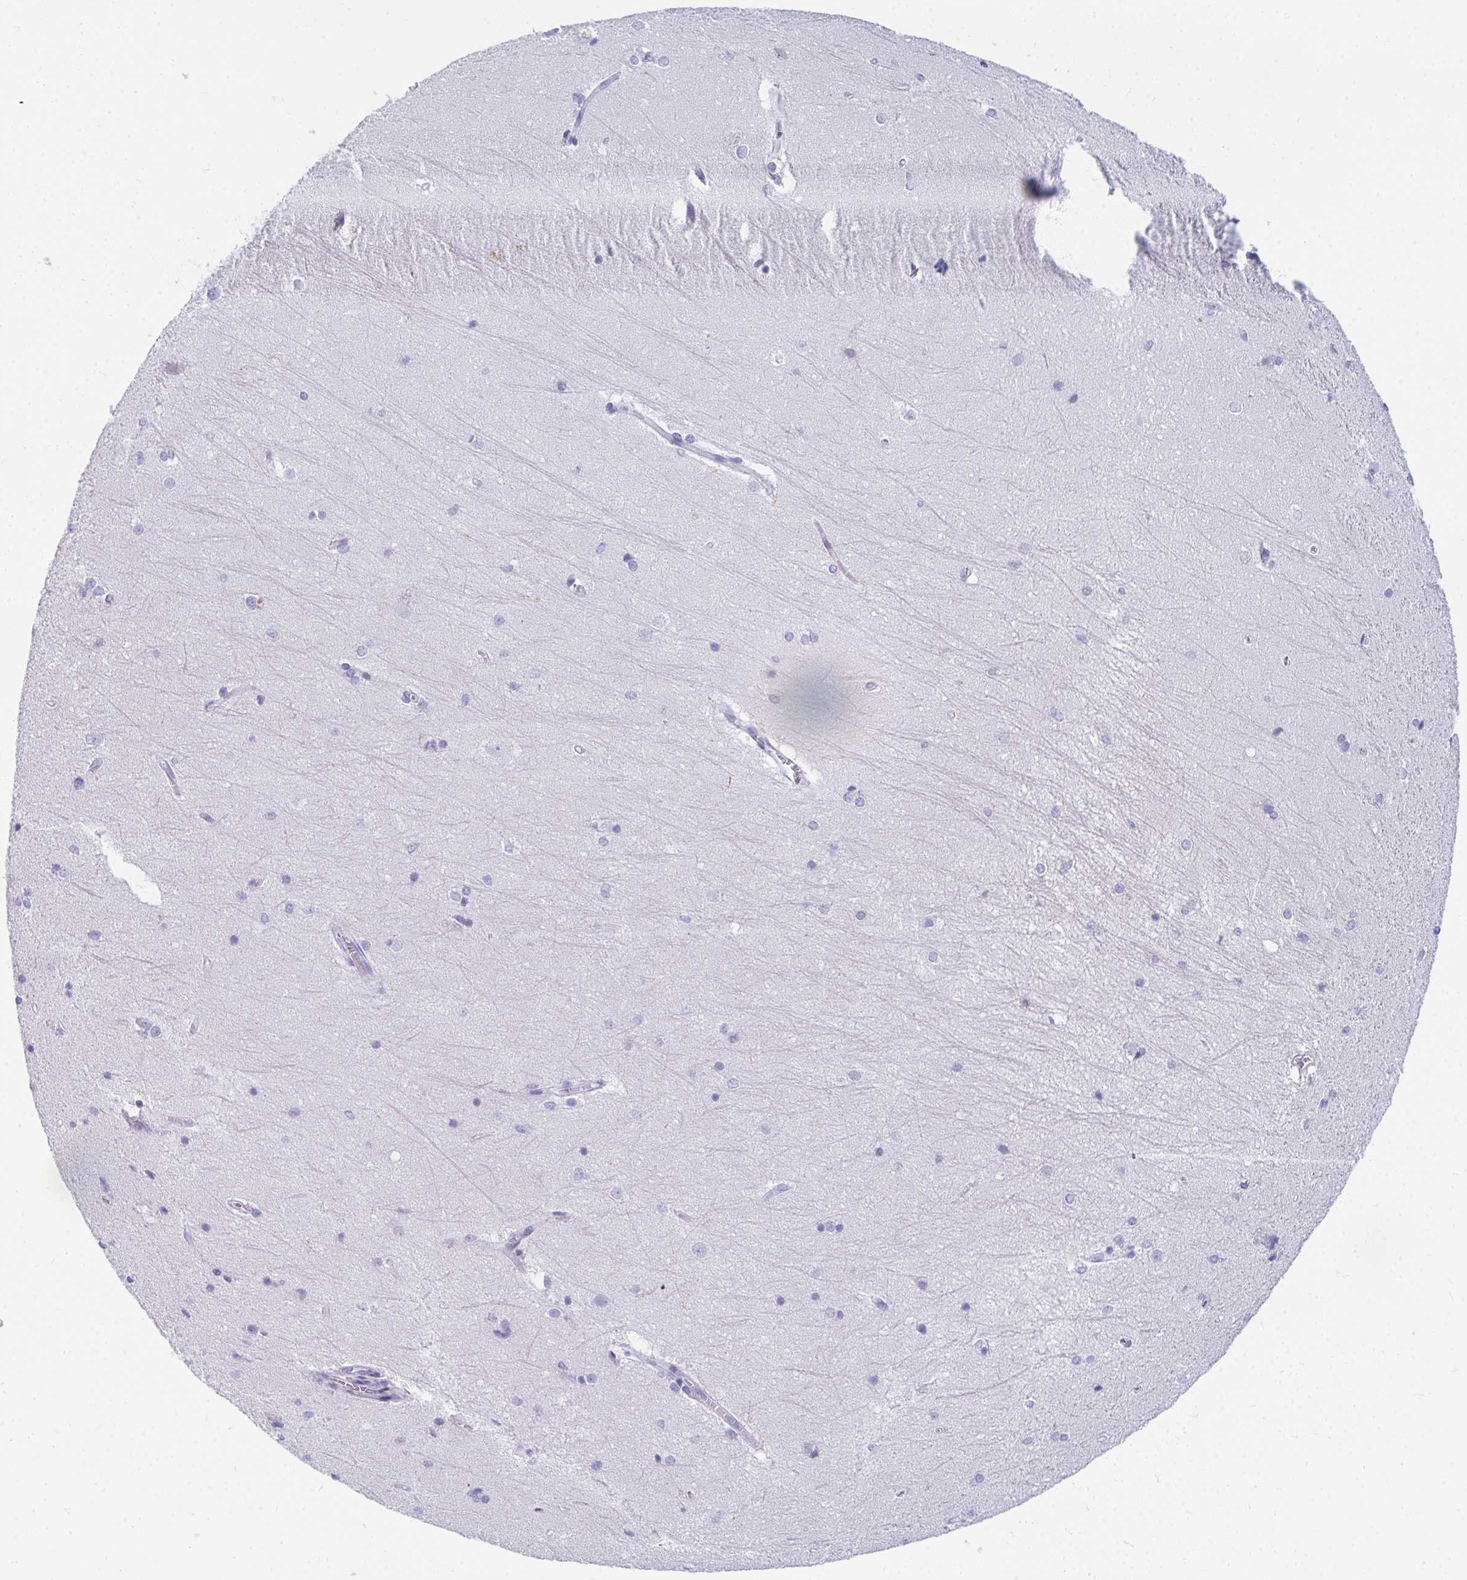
{"staining": {"intensity": "negative", "quantity": "none", "location": "none"}, "tissue": "hippocampus", "cell_type": "Glial cells", "image_type": "normal", "snomed": [{"axis": "morphology", "description": "Normal tissue, NOS"}, {"axis": "topography", "description": "Cerebral cortex"}, {"axis": "topography", "description": "Hippocampus"}], "caption": "This is an IHC micrograph of normal hippocampus. There is no staining in glial cells.", "gene": "CD7", "patient": {"sex": "female", "age": 19}}